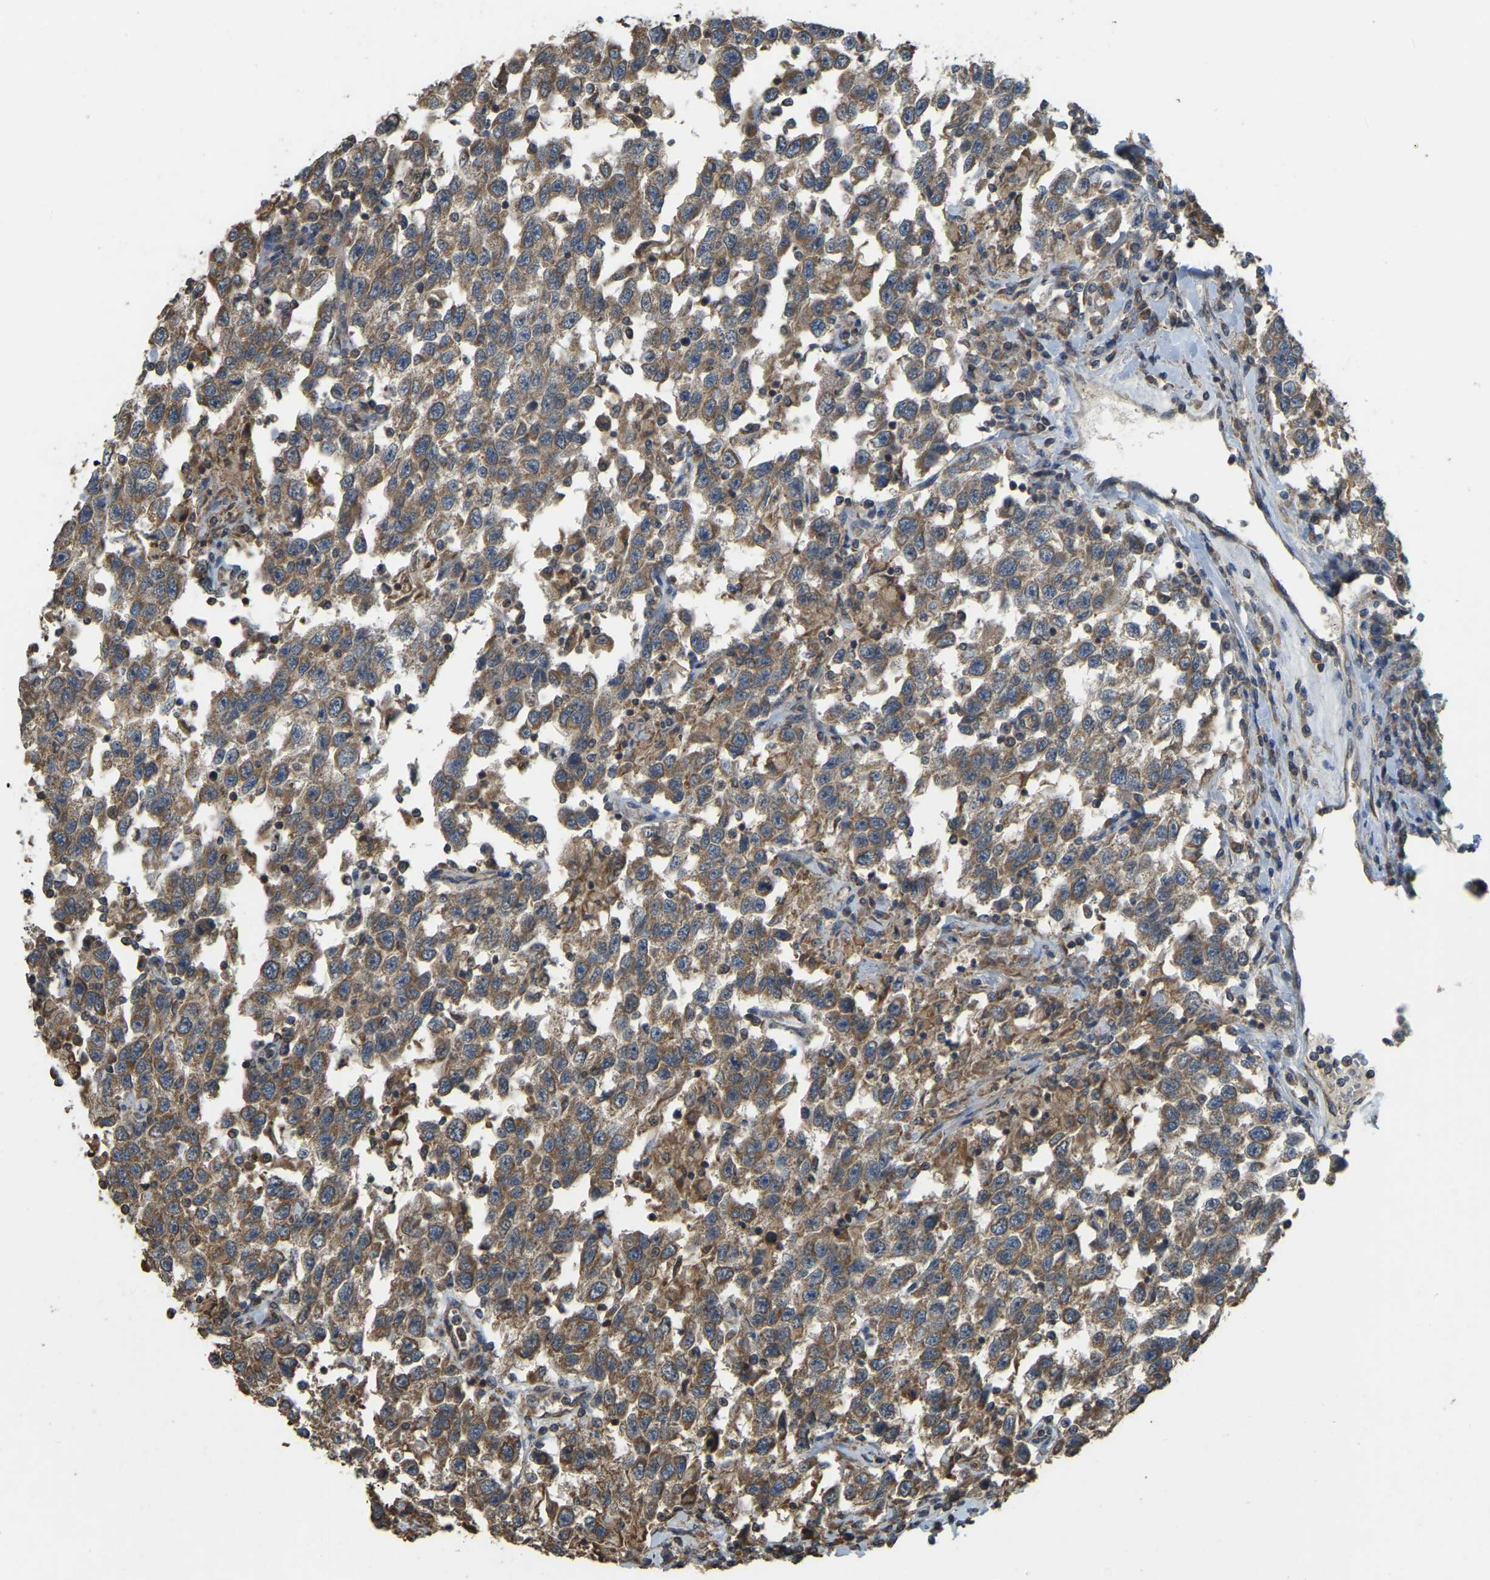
{"staining": {"intensity": "moderate", "quantity": ">75%", "location": "cytoplasmic/membranous"}, "tissue": "testis cancer", "cell_type": "Tumor cells", "image_type": "cancer", "snomed": [{"axis": "morphology", "description": "Seminoma, NOS"}, {"axis": "topography", "description": "Testis"}], "caption": "DAB immunohistochemical staining of testis cancer (seminoma) reveals moderate cytoplasmic/membranous protein expression in approximately >75% of tumor cells. (DAB (3,3'-diaminobenzidine) = brown stain, brightfield microscopy at high magnification).", "gene": "GNG2", "patient": {"sex": "male", "age": 41}}